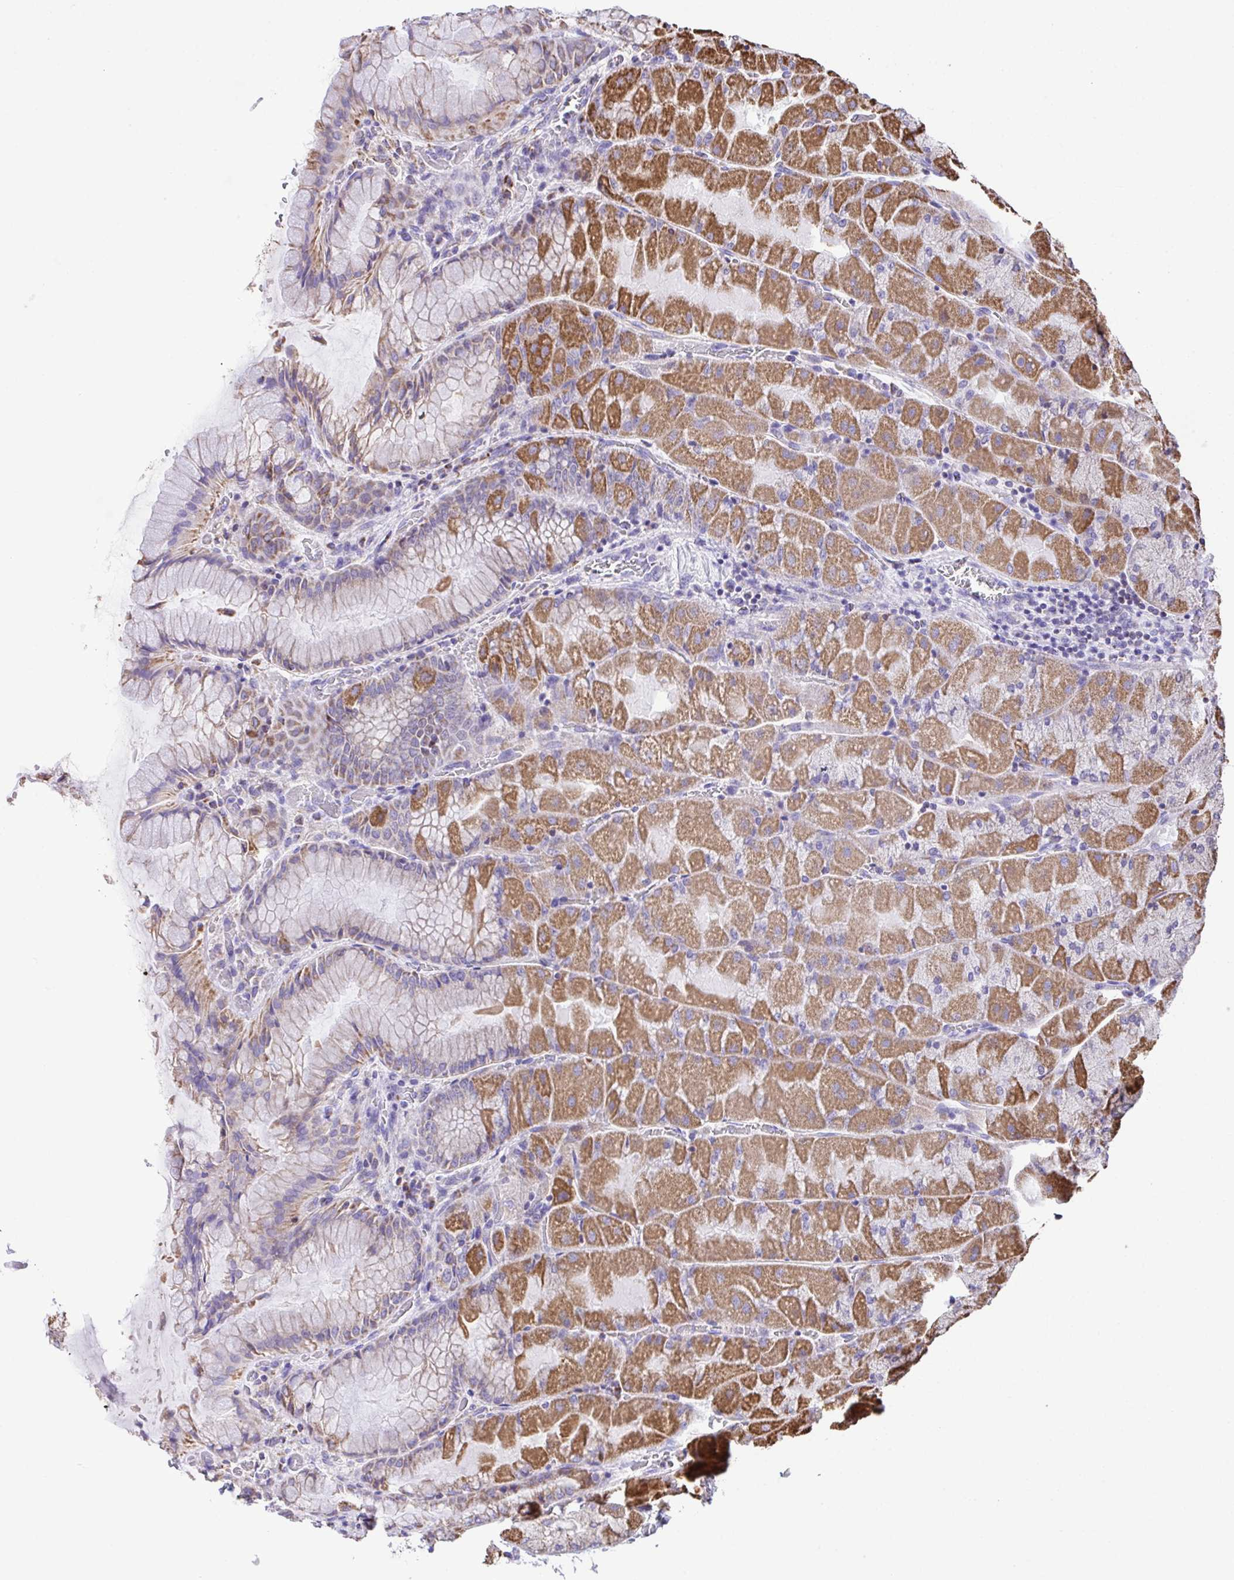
{"staining": {"intensity": "moderate", "quantity": "25%-75%", "location": "cytoplasmic/membranous"}, "tissue": "stomach", "cell_type": "Glandular cells", "image_type": "normal", "snomed": [{"axis": "morphology", "description": "Normal tissue, NOS"}, {"axis": "topography", "description": "Stomach"}], "caption": "The image shows a brown stain indicating the presence of a protein in the cytoplasmic/membranous of glandular cells in stomach. Nuclei are stained in blue.", "gene": "PCMTD2", "patient": {"sex": "female", "age": 61}}